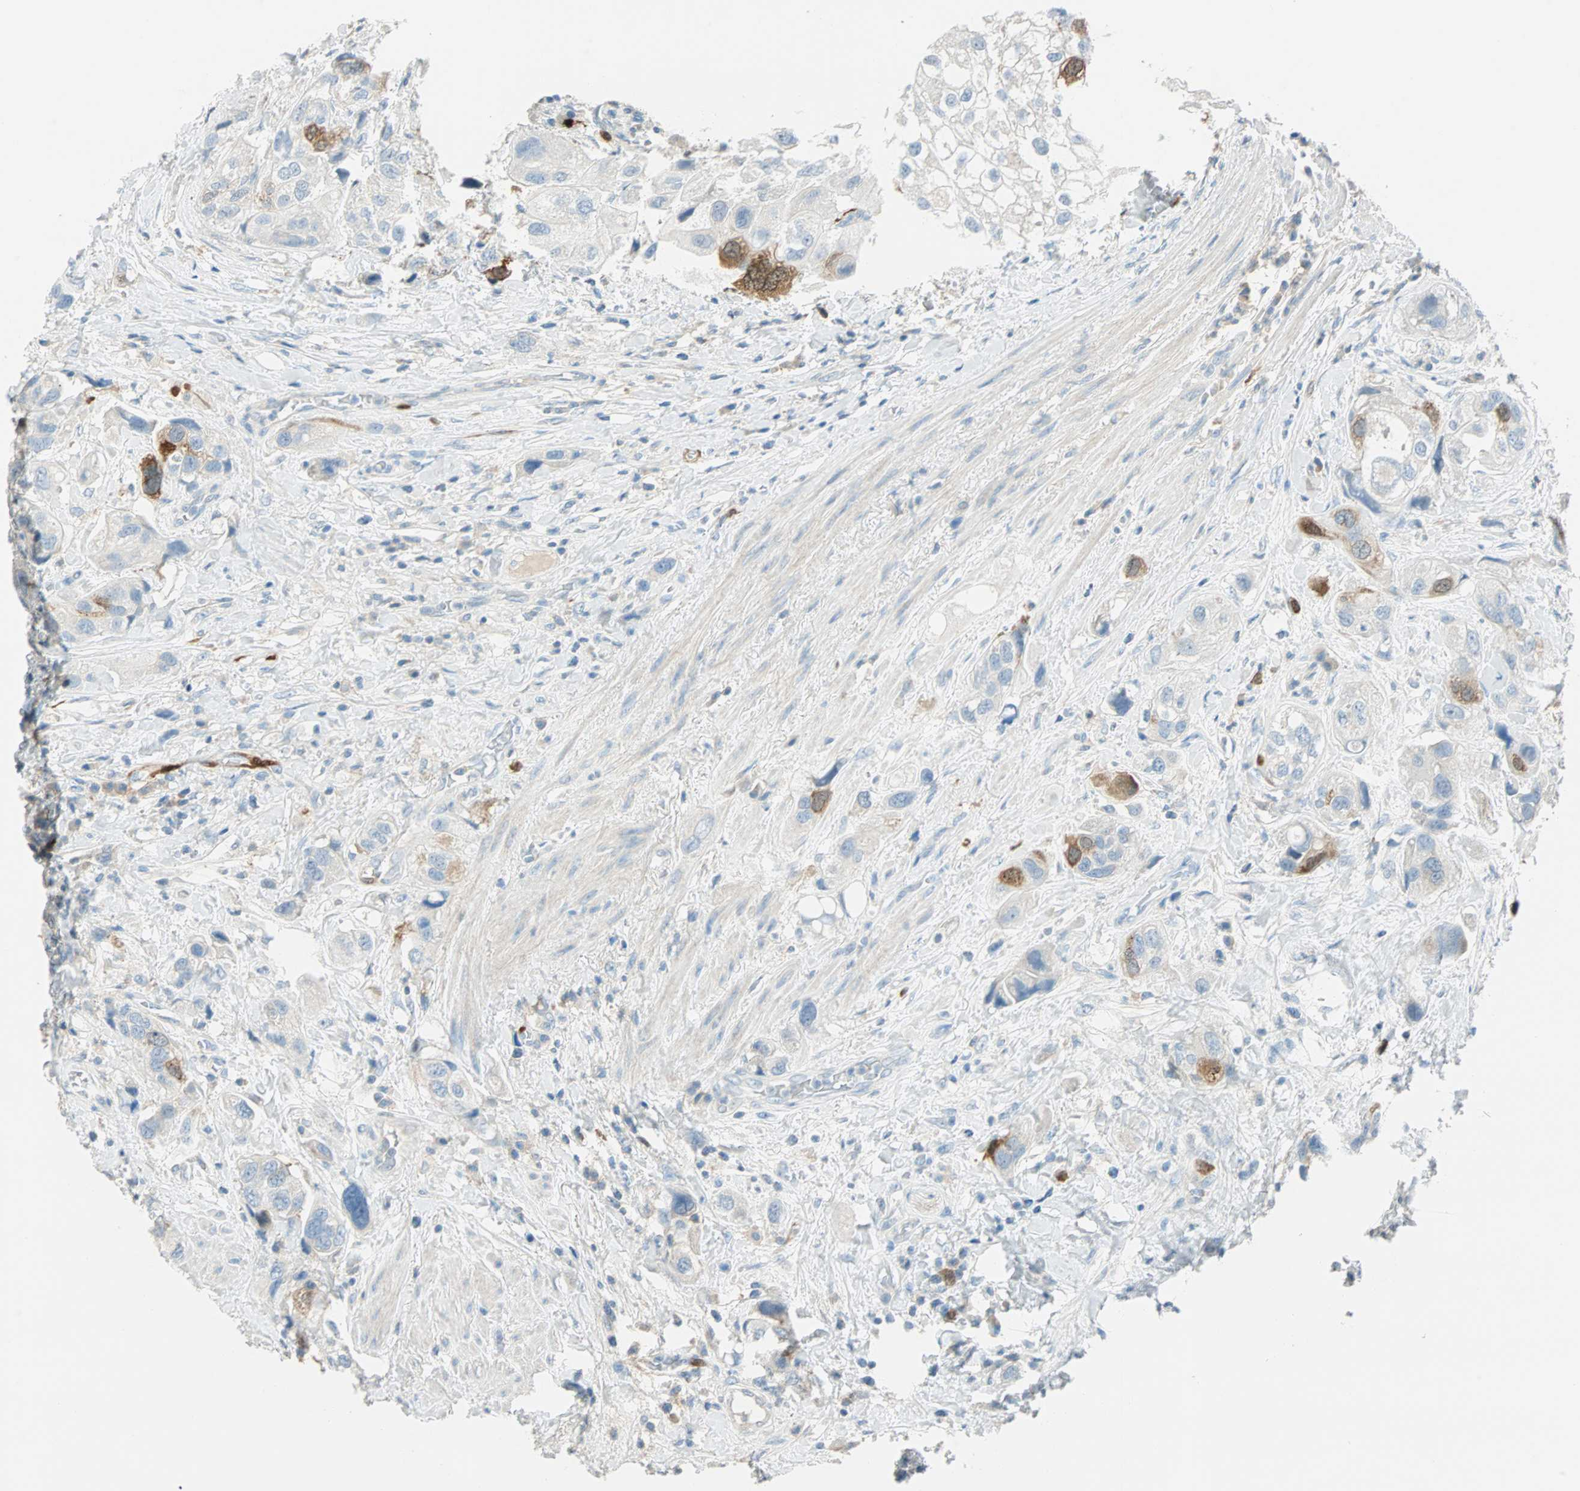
{"staining": {"intensity": "moderate", "quantity": "<25%", "location": "cytoplasmic/membranous,nuclear"}, "tissue": "urothelial cancer", "cell_type": "Tumor cells", "image_type": "cancer", "snomed": [{"axis": "morphology", "description": "Urothelial carcinoma, High grade"}, {"axis": "topography", "description": "Urinary bladder"}], "caption": "A micrograph of human urothelial cancer stained for a protein displays moderate cytoplasmic/membranous and nuclear brown staining in tumor cells.", "gene": "PTTG1", "patient": {"sex": "female", "age": 64}}